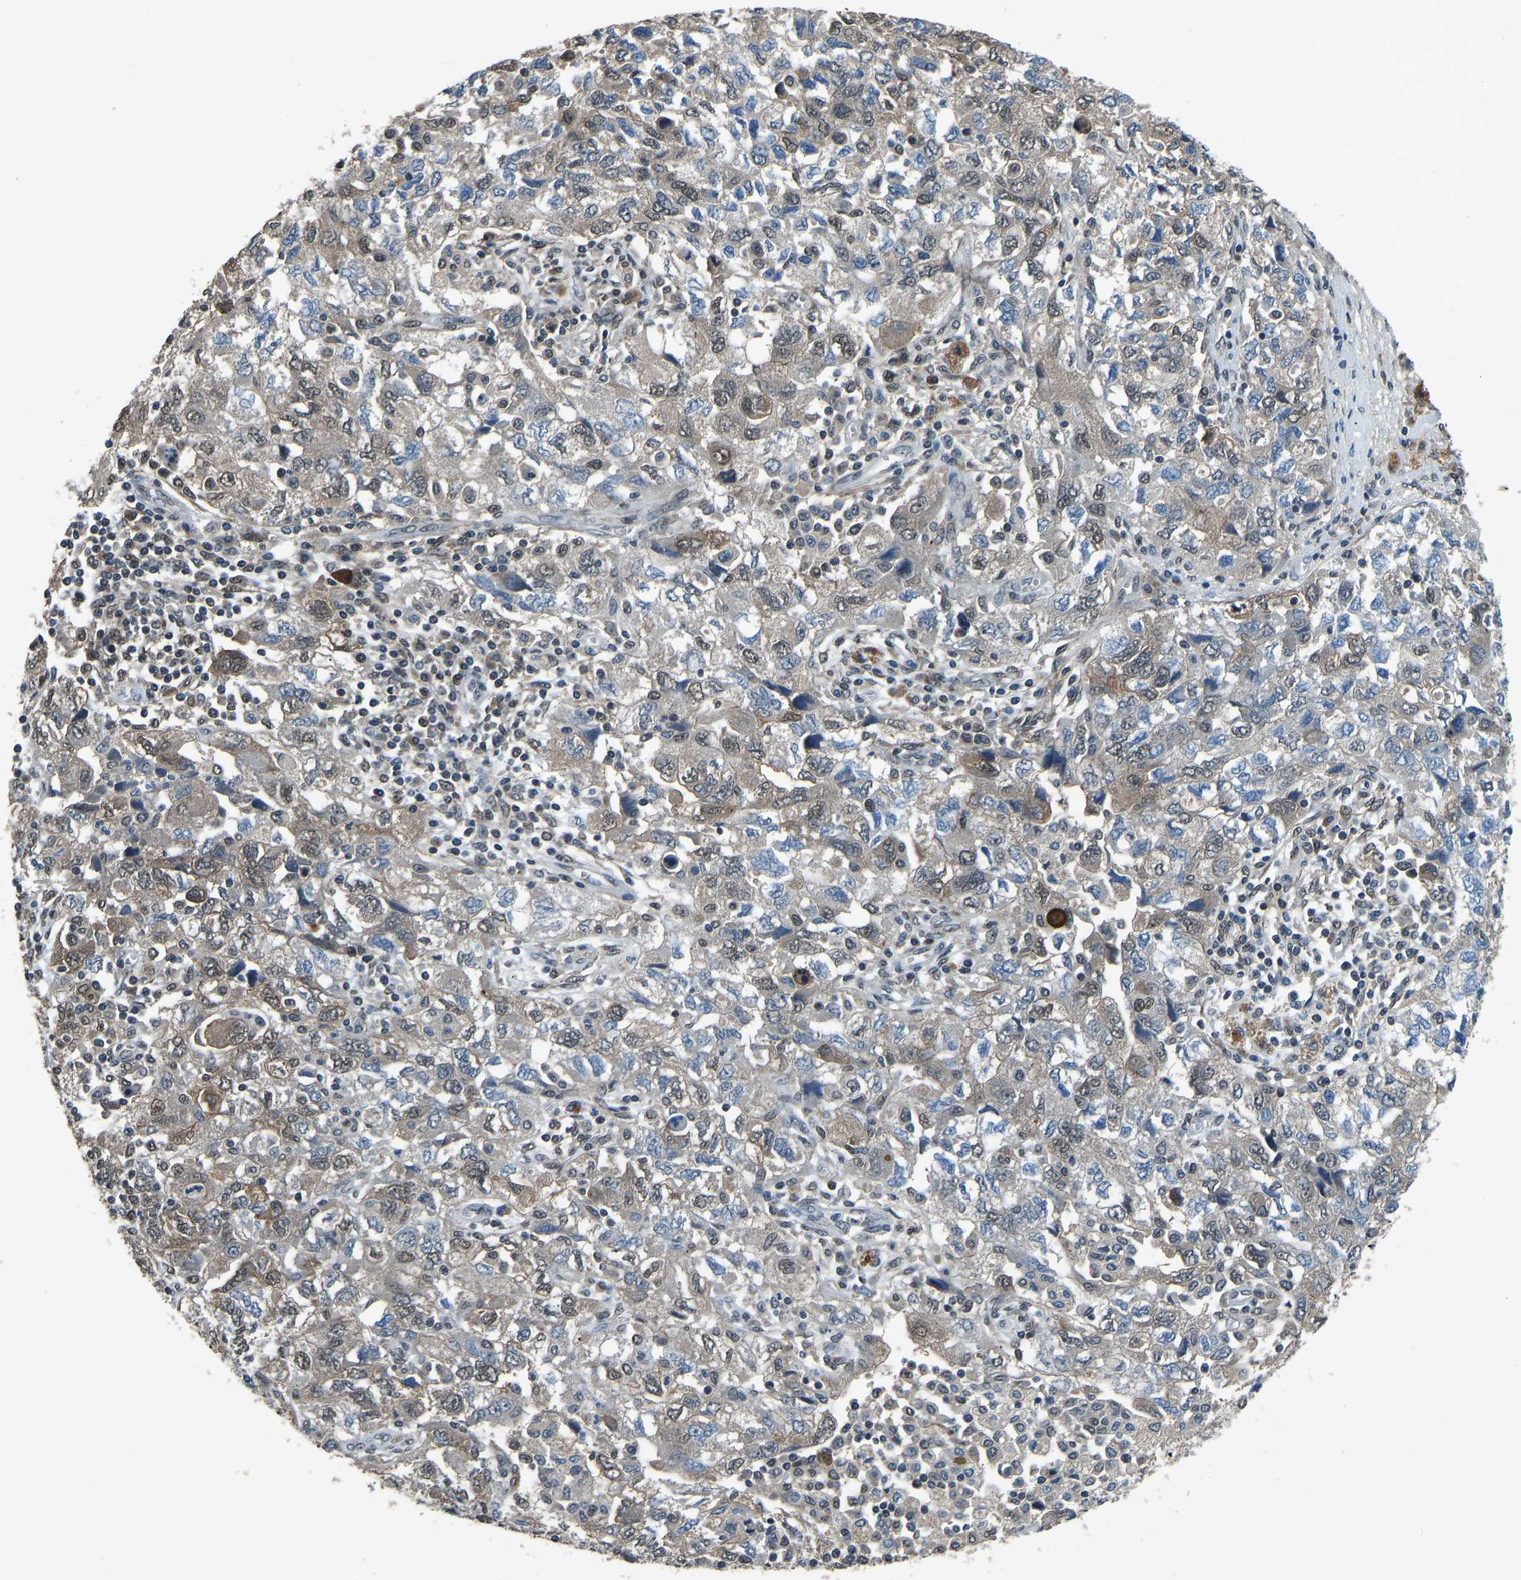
{"staining": {"intensity": "weak", "quantity": "25%-75%", "location": "nuclear"}, "tissue": "ovarian cancer", "cell_type": "Tumor cells", "image_type": "cancer", "snomed": [{"axis": "morphology", "description": "Carcinoma, NOS"}, {"axis": "morphology", "description": "Cystadenocarcinoma, serous, NOS"}, {"axis": "topography", "description": "Ovary"}], "caption": "The micrograph displays staining of ovarian cancer, revealing weak nuclear protein staining (brown color) within tumor cells.", "gene": "TOX4", "patient": {"sex": "female", "age": 69}}